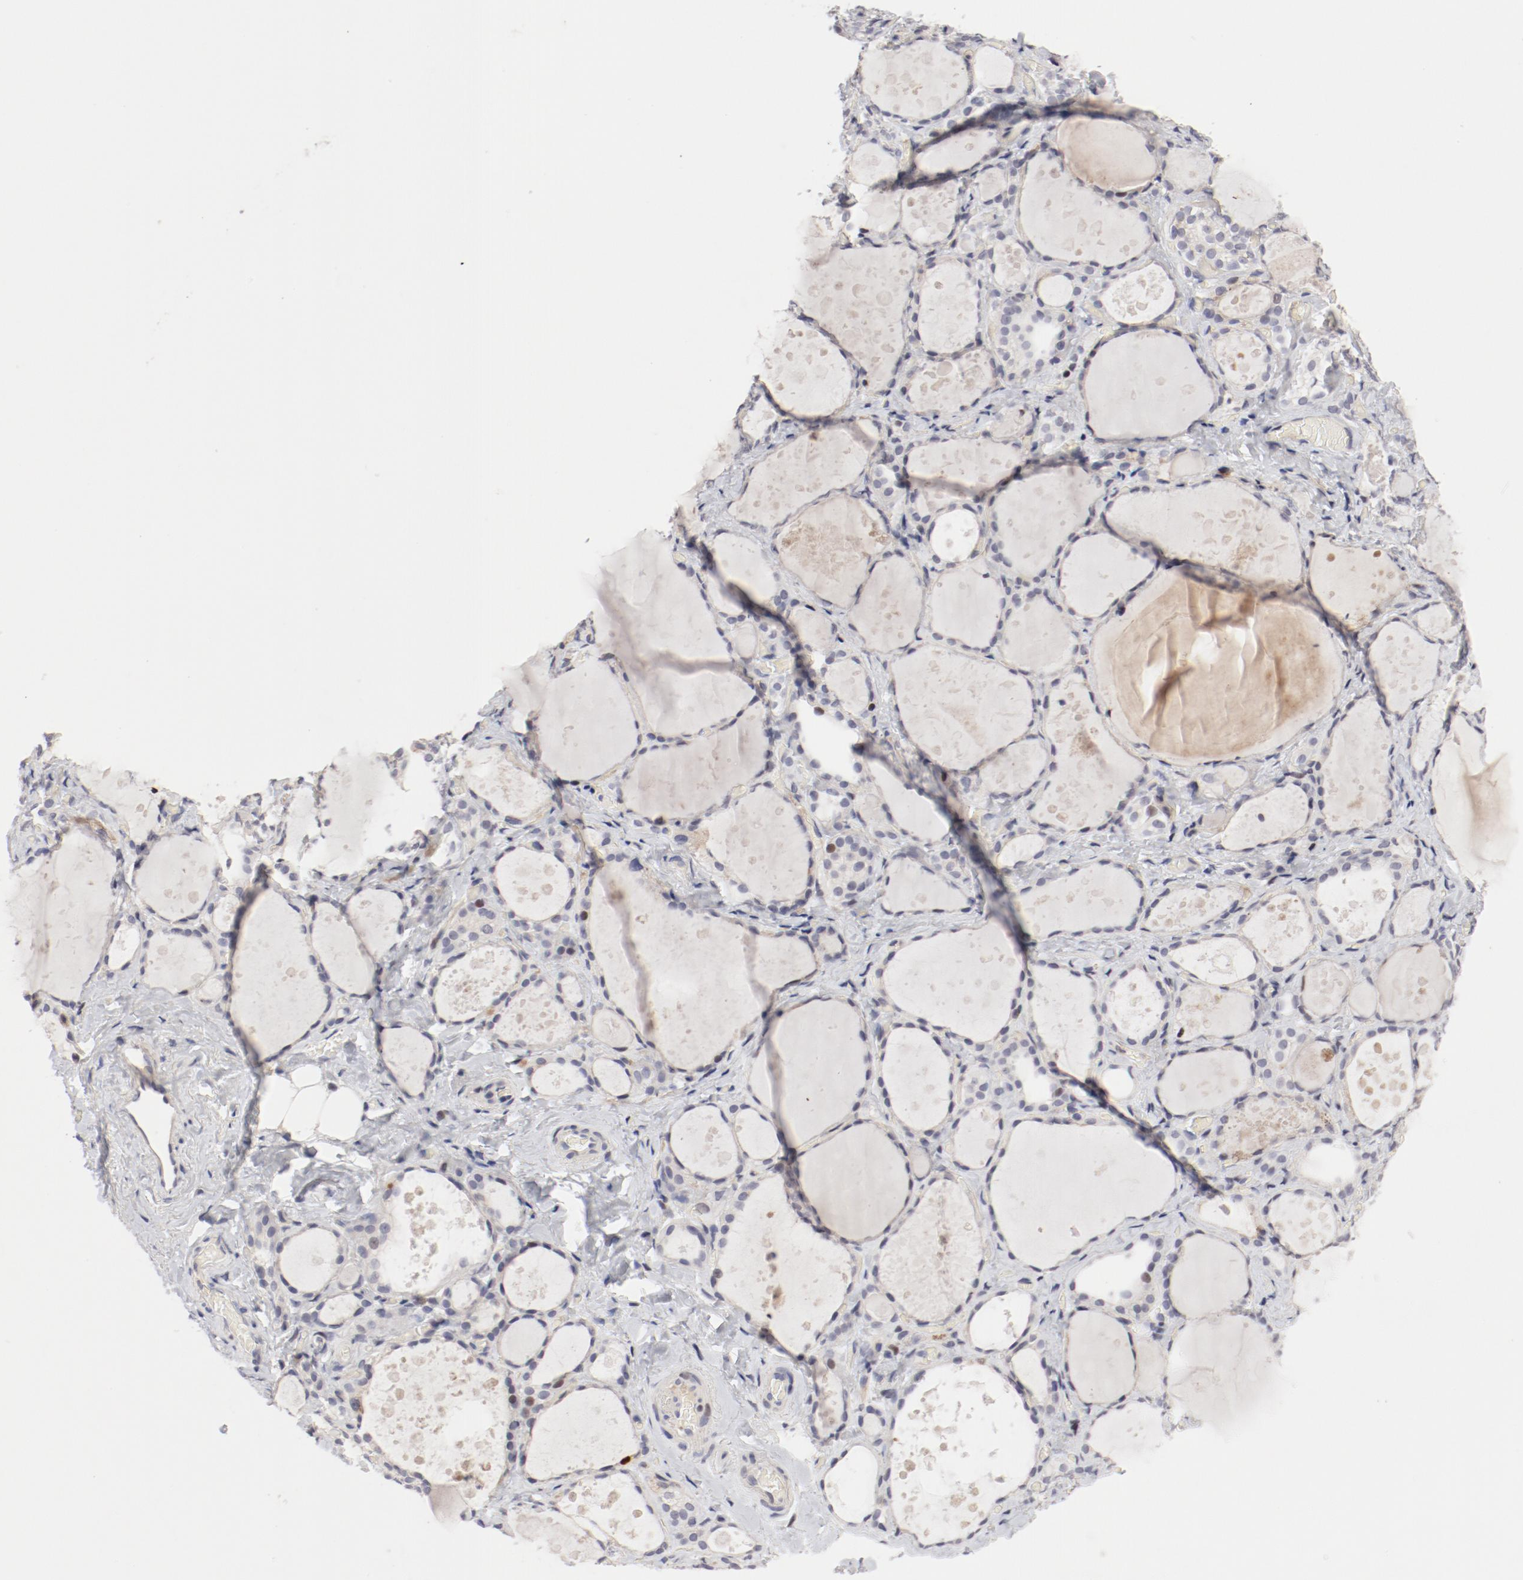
{"staining": {"intensity": "moderate", "quantity": "<25%", "location": "nuclear"}, "tissue": "thyroid gland", "cell_type": "Glandular cells", "image_type": "normal", "snomed": [{"axis": "morphology", "description": "Normal tissue, NOS"}, {"axis": "topography", "description": "Thyroid gland"}], "caption": "Thyroid gland stained with DAB (3,3'-diaminobenzidine) immunohistochemistry displays low levels of moderate nuclear positivity in approximately <25% of glandular cells. The protein of interest is stained brown, and the nuclei are stained in blue (DAB (3,3'-diaminobenzidine) IHC with brightfield microscopy, high magnification).", "gene": "FSCB", "patient": {"sex": "female", "age": 75}}